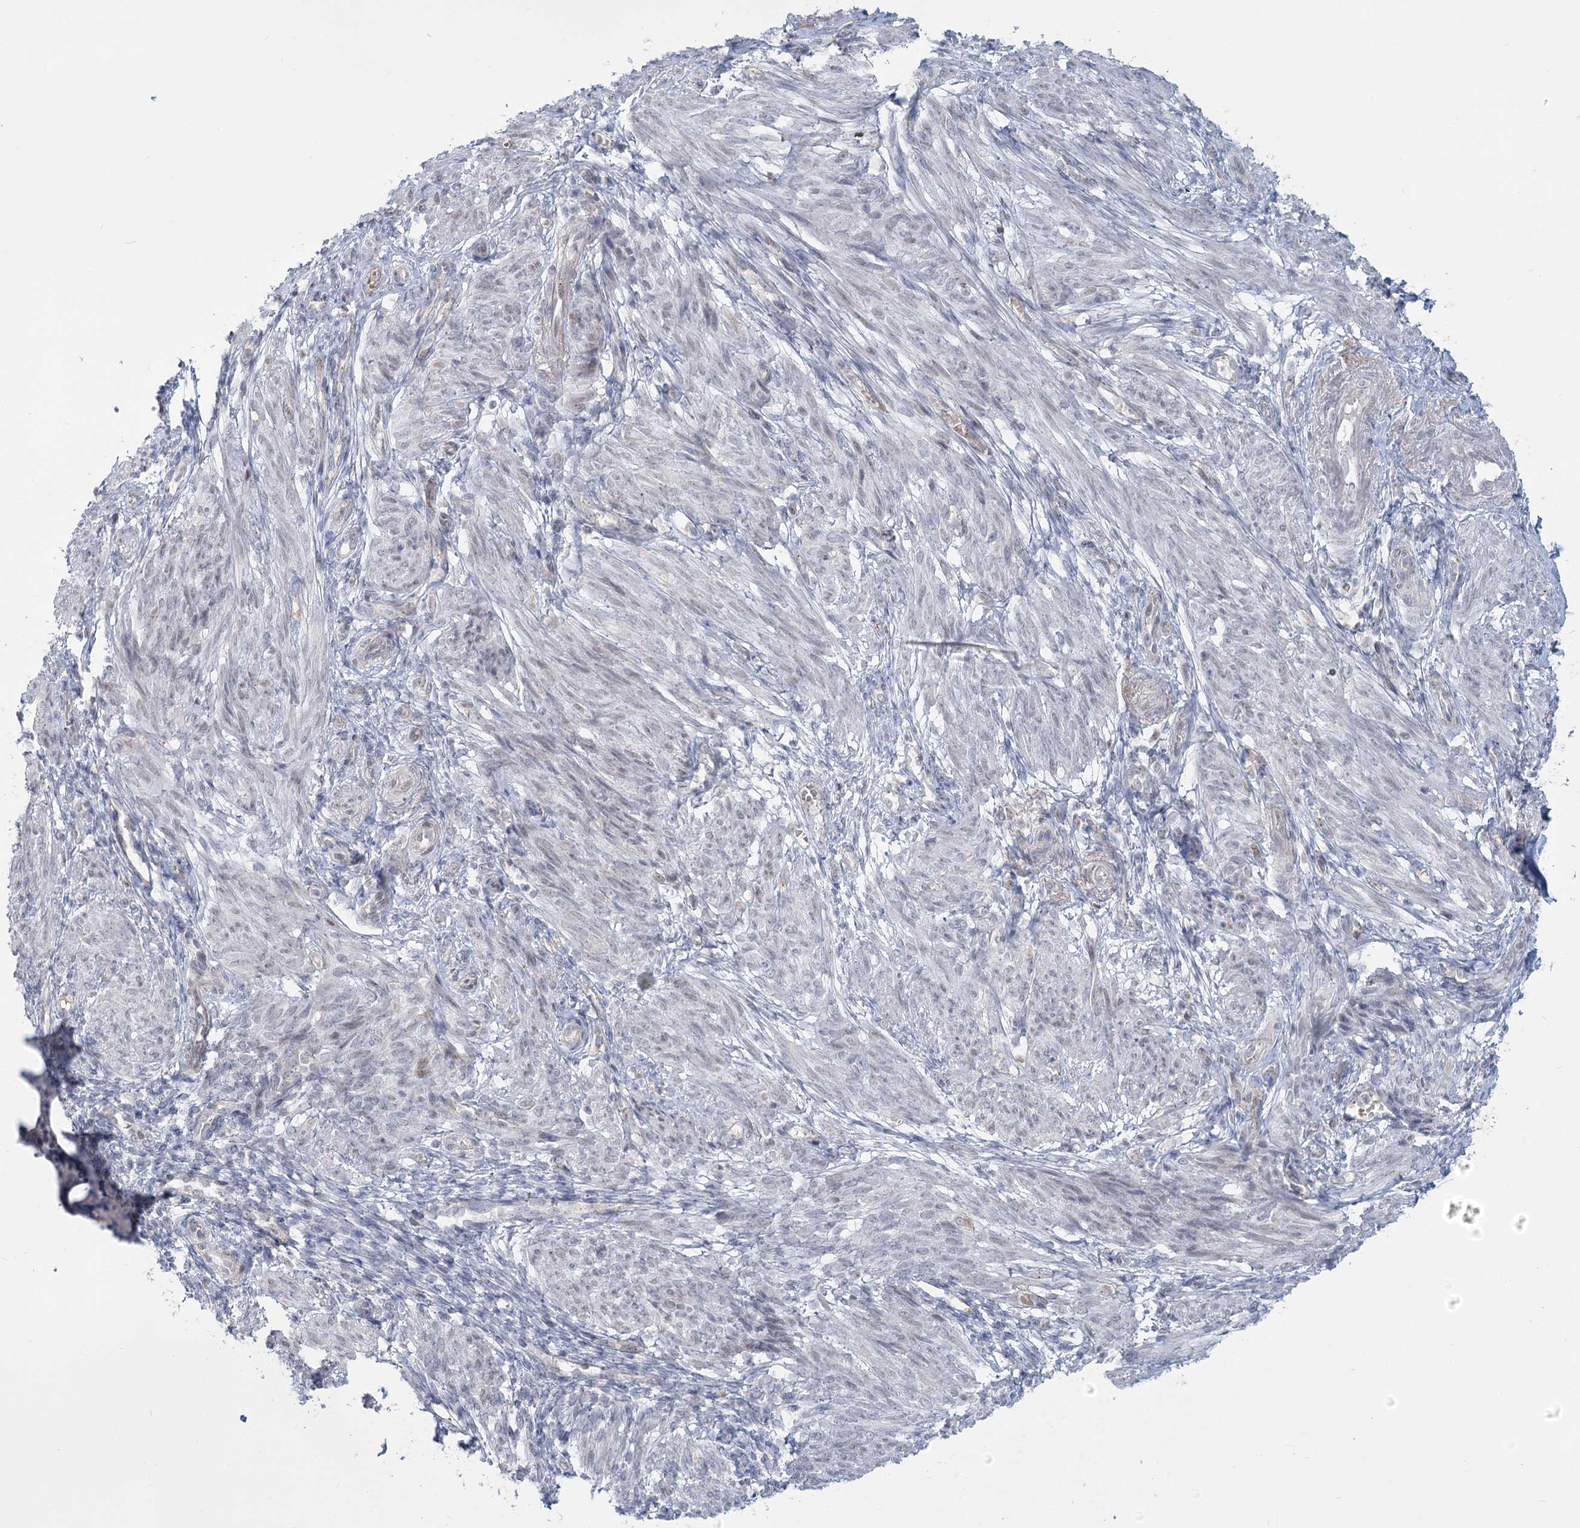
{"staining": {"intensity": "negative", "quantity": "none", "location": "none"}, "tissue": "smooth muscle", "cell_type": "Smooth muscle cells", "image_type": "normal", "snomed": [{"axis": "morphology", "description": "Normal tissue, NOS"}, {"axis": "topography", "description": "Smooth muscle"}], "caption": "A high-resolution micrograph shows immunohistochemistry staining of unremarkable smooth muscle, which demonstrates no significant expression in smooth muscle cells.", "gene": "MTG1", "patient": {"sex": "female", "age": 39}}